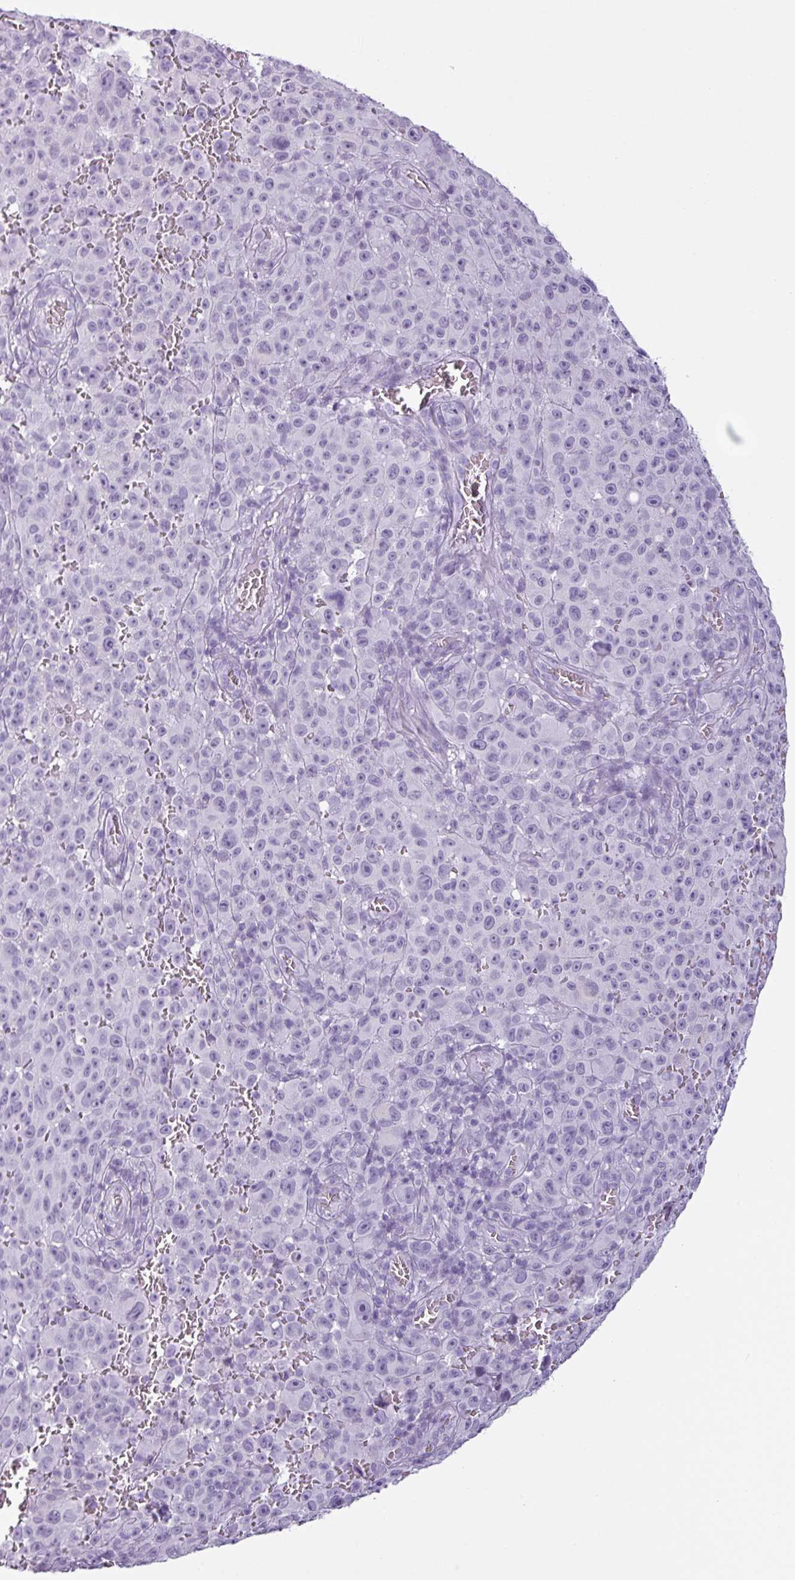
{"staining": {"intensity": "negative", "quantity": "none", "location": "none"}, "tissue": "melanoma", "cell_type": "Tumor cells", "image_type": "cancer", "snomed": [{"axis": "morphology", "description": "Malignant melanoma, NOS"}, {"axis": "topography", "description": "Skin"}], "caption": "Immunohistochemistry (IHC) image of neoplastic tissue: human malignant melanoma stained with DAB demonstrates no significant protein expression in tumor cells.", "gene": "SCT", "patient": {"sex": "female", "age": 82}}